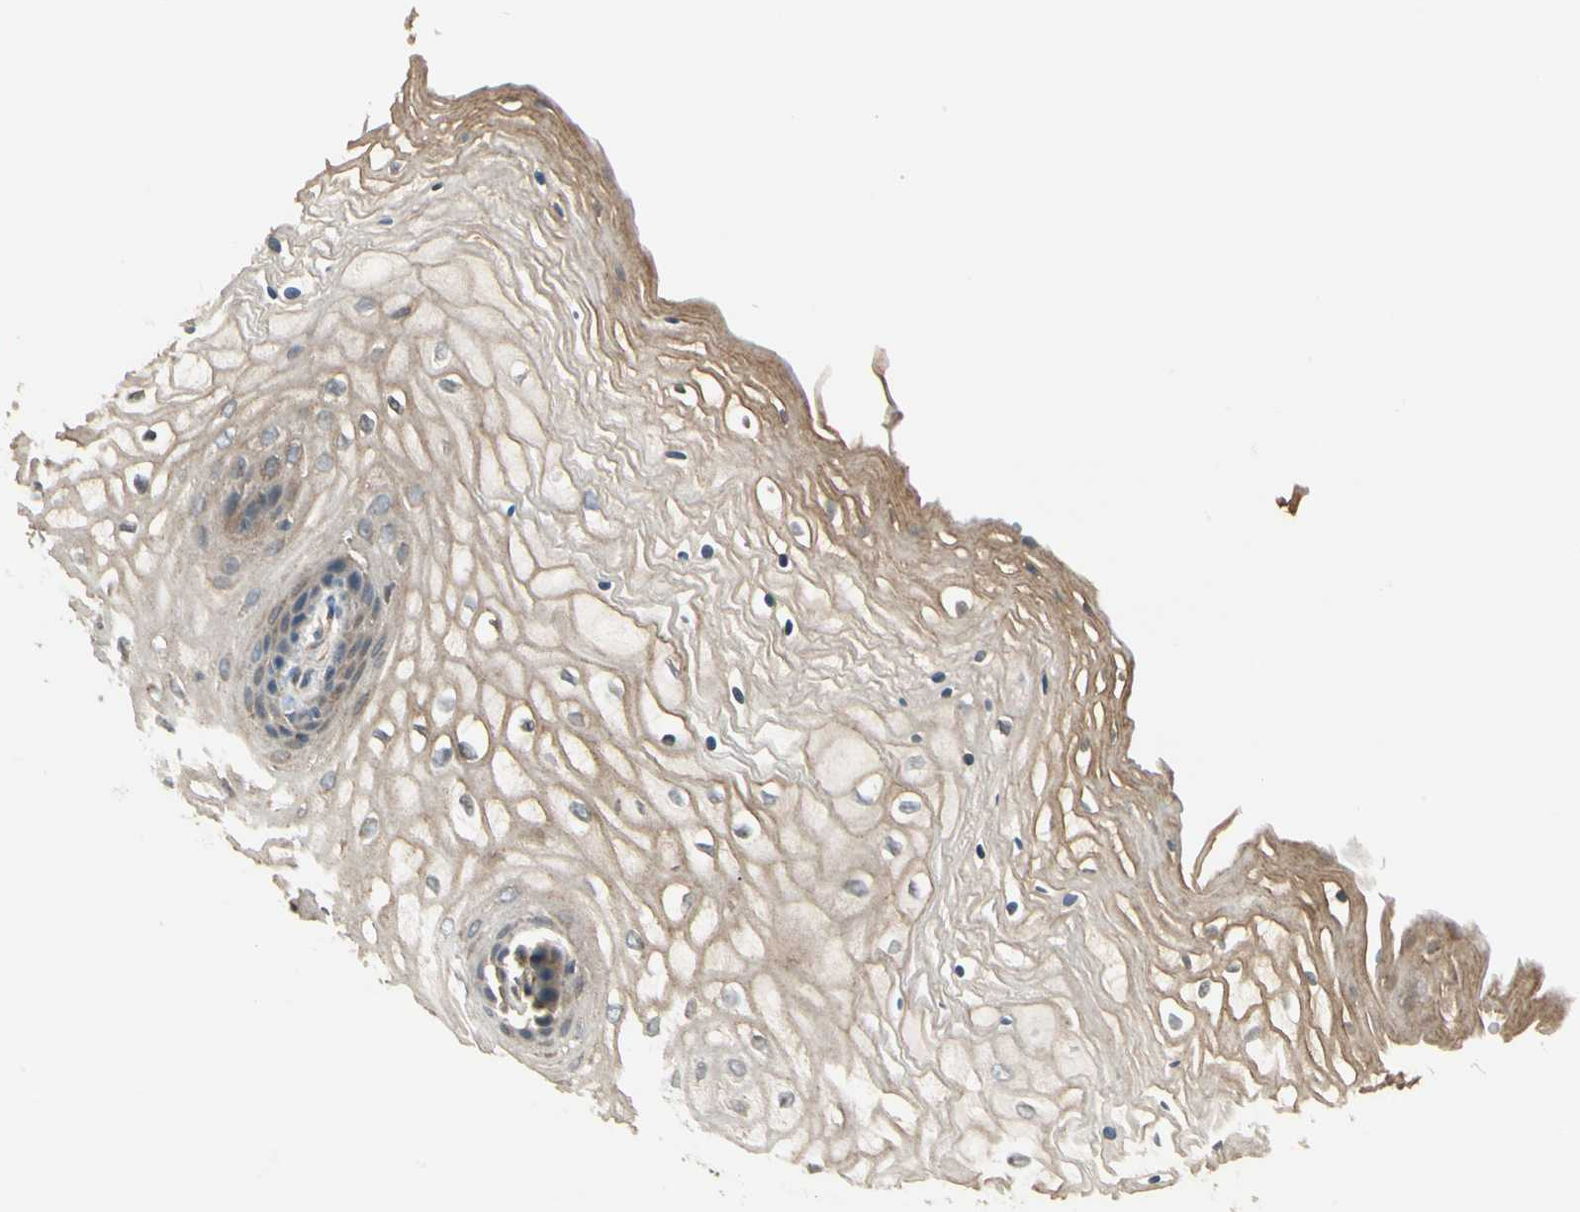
{"staining": {"intensity": "moderate", "quantity": ">75%", "location": "cytoplasmic/membranous"}, "tissue": "vagina", "cell_type": "Squamous epithelial cells", "image_type": "normal", "snomed": [{"axis": "morphology", "description": "Normal tissue, NOS"}, {"axis": "topography", "description": "Vagina"}], "caption": "Vagina was stained to show a protein in brown. There is medium levels of moderate cytoplasmic/membranous expression in about >75% of squamous epithelial cells. Nuclei are stained in blue.", "gene": "TNFRSF21", "patient": {"sex": "female", "age": 34}}